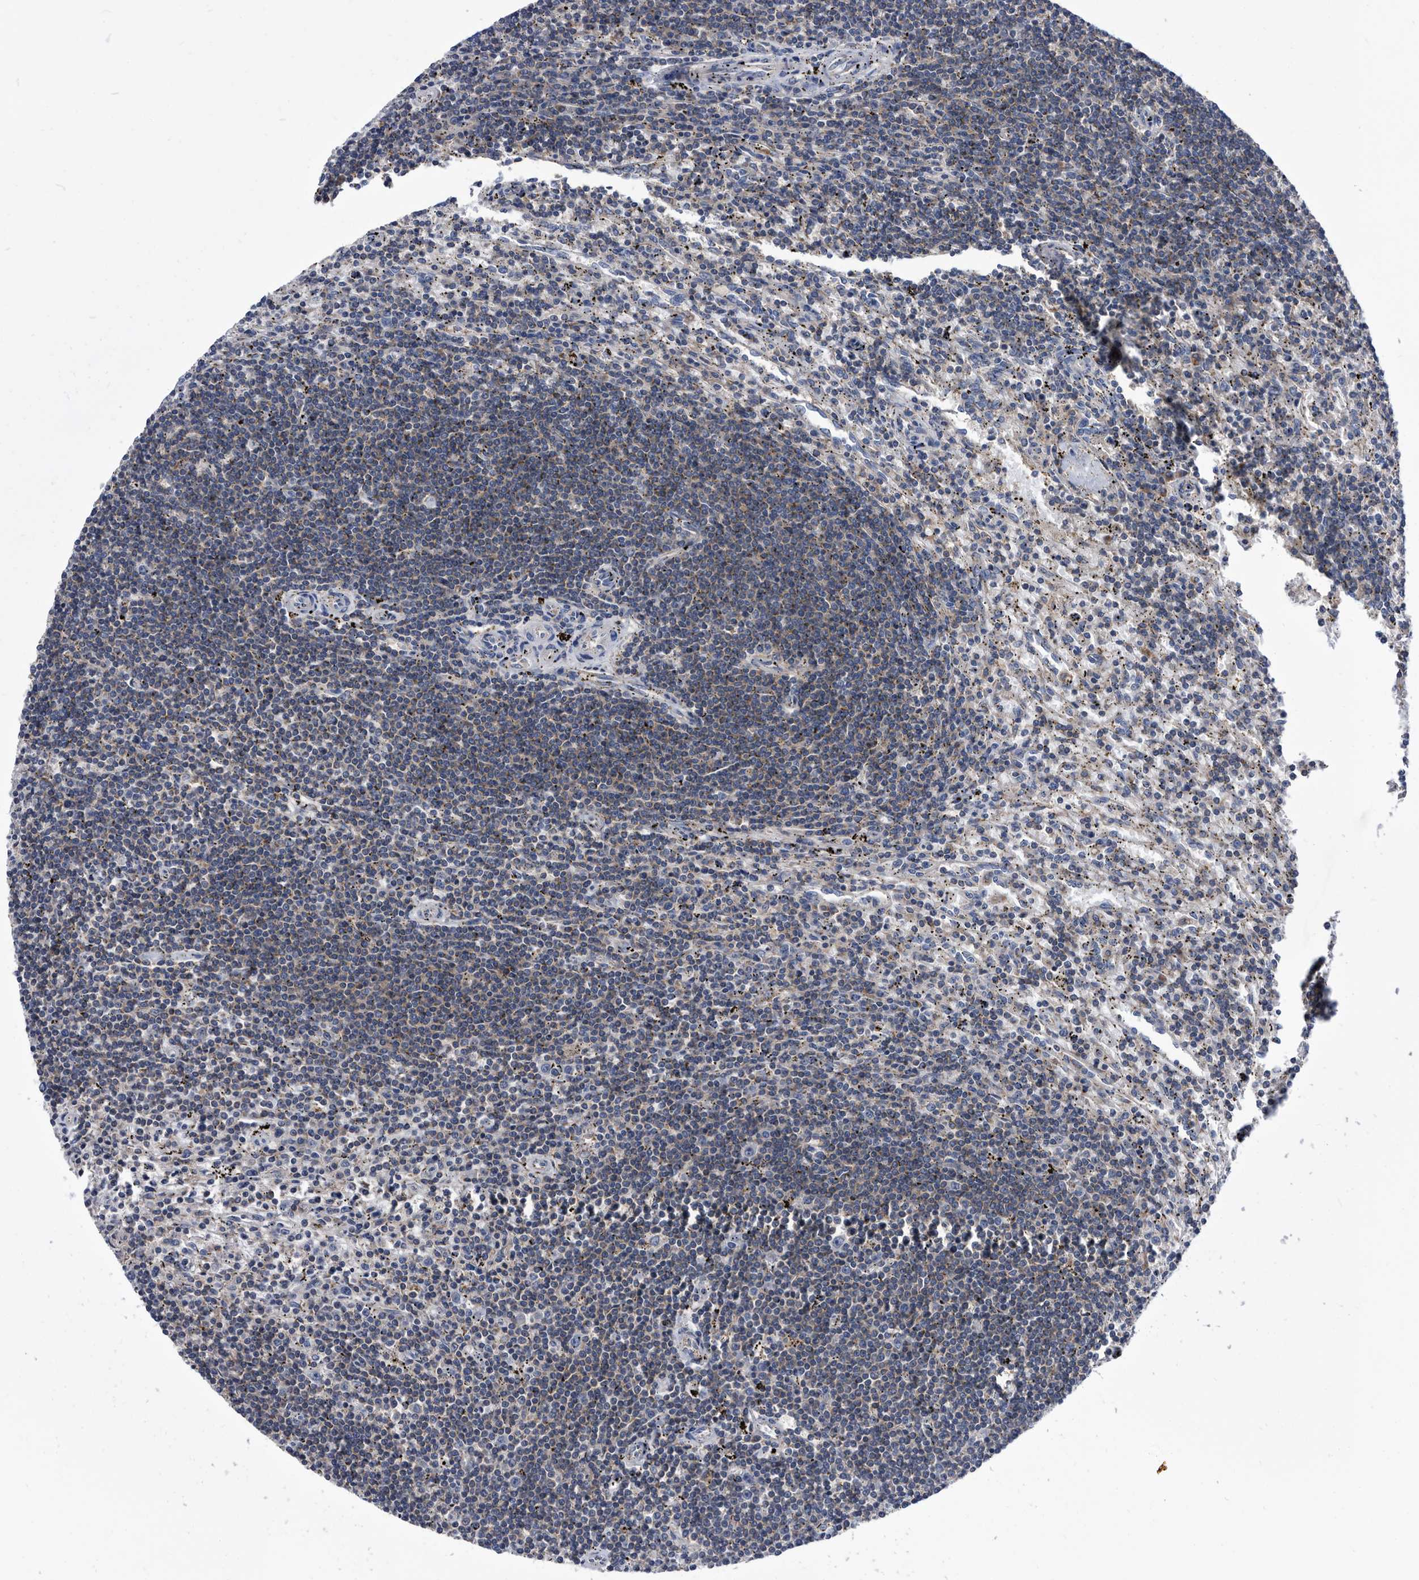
{"staining": {"intensity": "negative", "quantity": "none", "location": "none"}, "tissue": "lymphoma", "cell_type": "Tumor cells", "image_type": "cancer", "snomed": [{"axis": "morphology", "description": "Malignant lymphoma, non-Hodgkin's type, Low grade"}, {"axis": "topography", "description": "Spleen"}], "caption": "There is no significant expression in tumor cells of lymphoma.", "gene": "DTNBP1", "patient": {"sex": "male", "age": 76}}